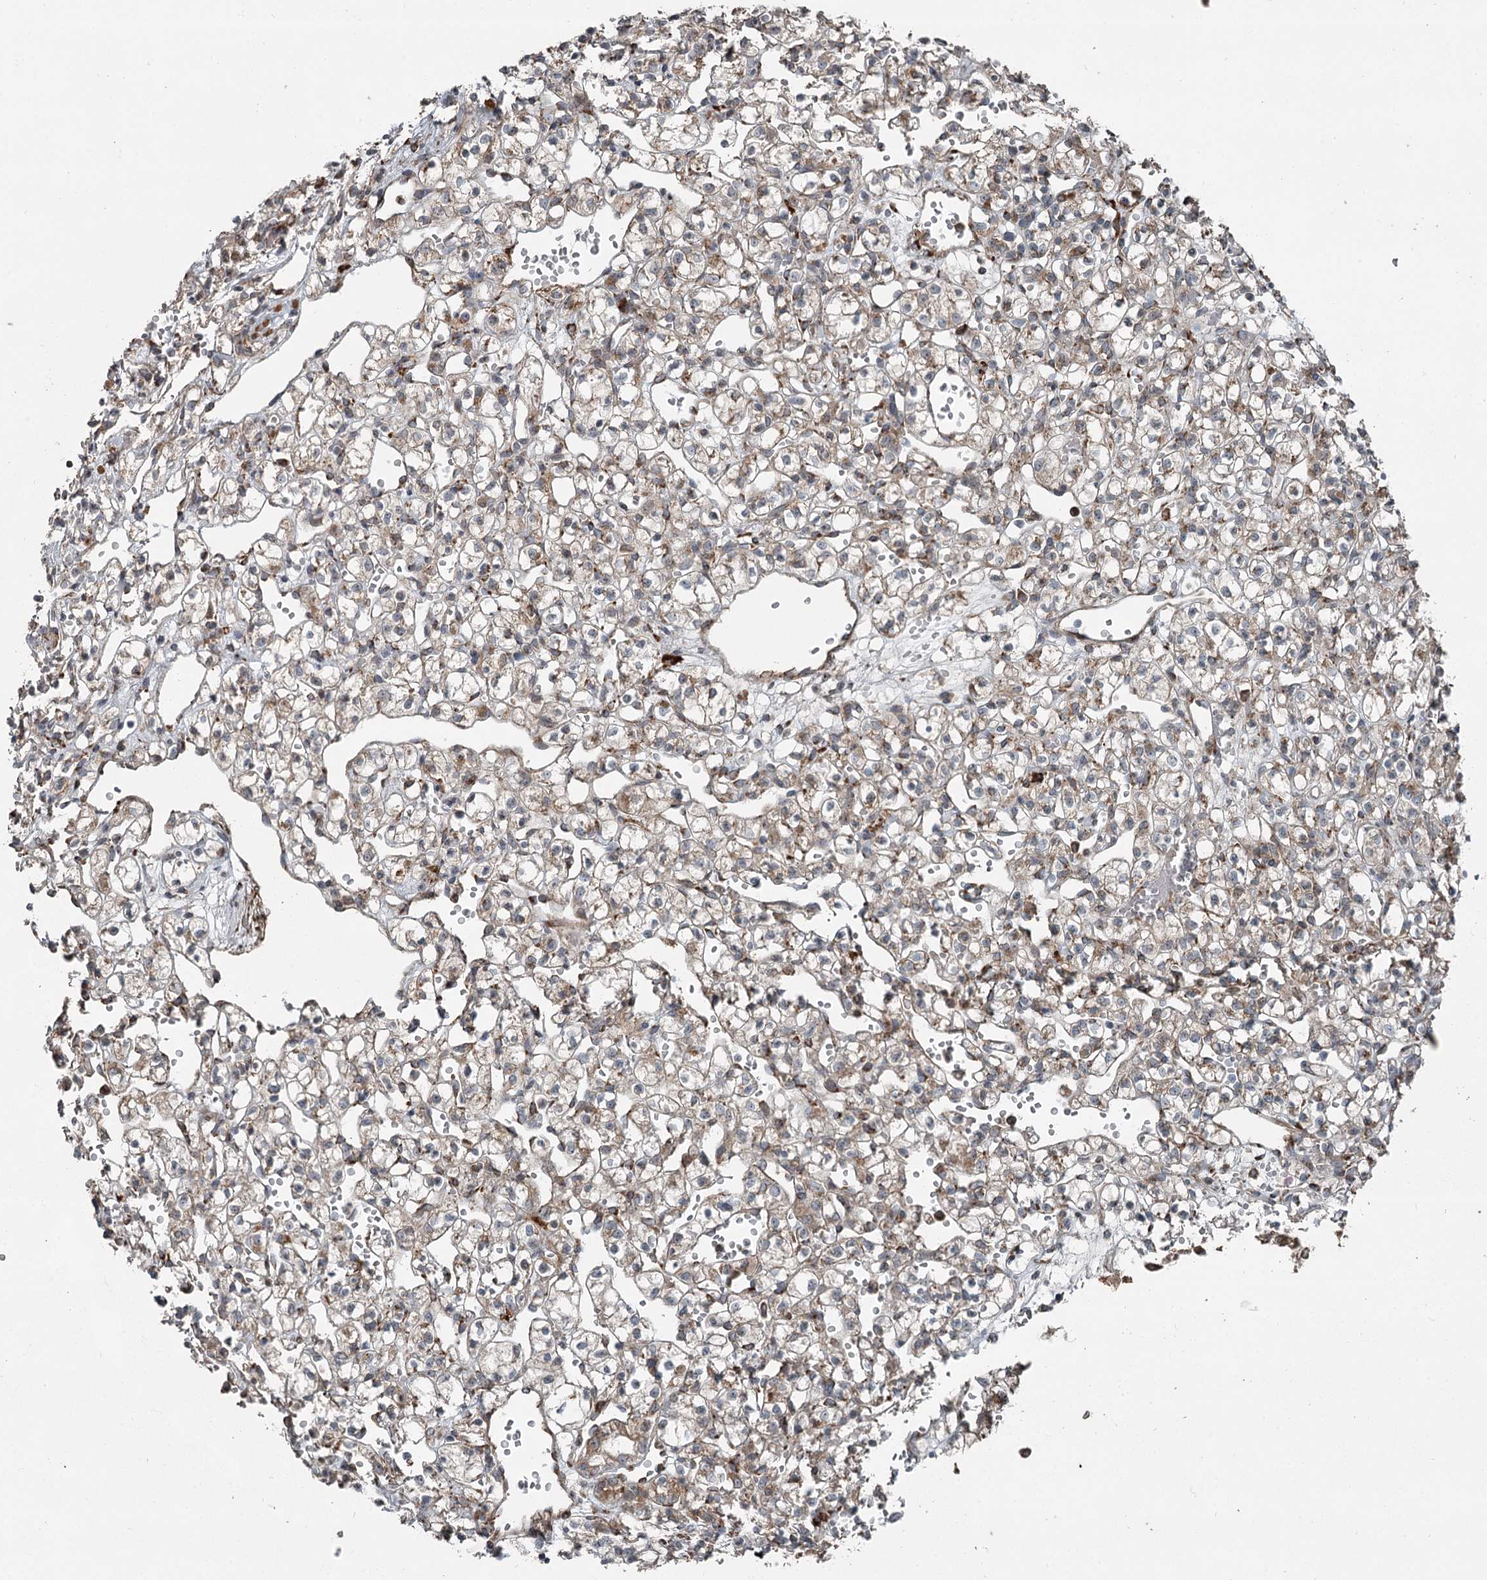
{"staining": {"intensity": "weak", "quantity": "25%-75%", "location": "cytoplasmic/membranous"}, "tissue": "renal cancer", "cell_type": "Tumor cells", "image_type": "cancer", "snomed": [{"axis": "morphology", "description": "Adenocarcinoma, NOS"}, {"axis": "topography", "description": "Kidney"}], "caption": "Adenocarcinoma (renal) stained for a protein displays weak cytoplasmic/membranous positivity in tumor cells. The staining is performed using DAB (3,3'-diaminobenzidine) brown chromogen to label protein expression. The nuclei are counter-stained blue using hematoxylin.", "gene": "RASSF8", "patient": {"sex": "female", "age": 59}}